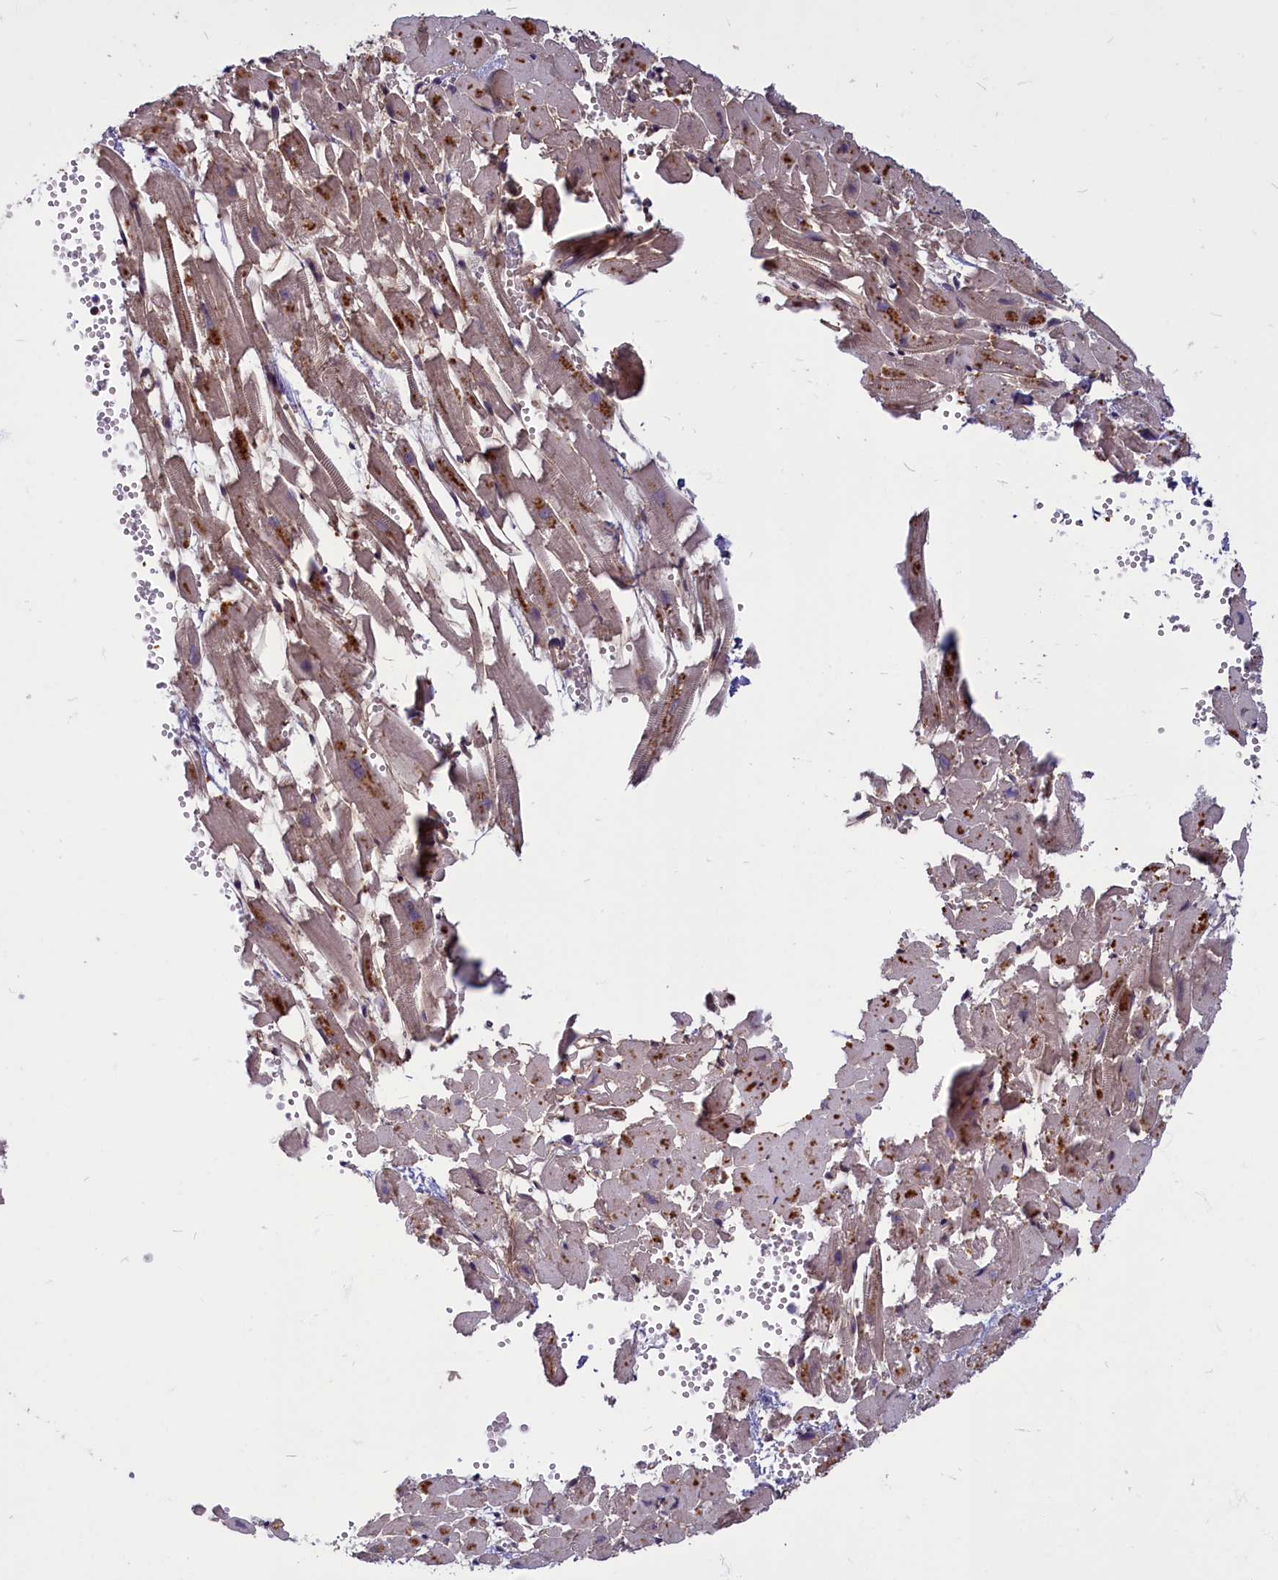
{"staining": {"intensity": "weak", "quantity": "<25%", "location": "cytoplasmic/membranous"}, "tissue": "heart muscle", "cell_type": "Cardiomyocytes", "image_type": "normal", "snomed": [{"axis": "morphology", "description": "Normal tissue, NOS"}, {"axis": "topography", "description": "Heart"}], "caption": "This micrograph is of unremarkable heart muscle stained with IHC to label a protein in brown with the nuclei are counter-stained blue. There is no staining in cardiomyocytes. (Brightfield microscopy of DAB (3,3'-diaminobenzidine) immunohistochemistry at high magnification).", "gene": "ENSG00000274944", "patient": {"sex": "female", "age": 64}}